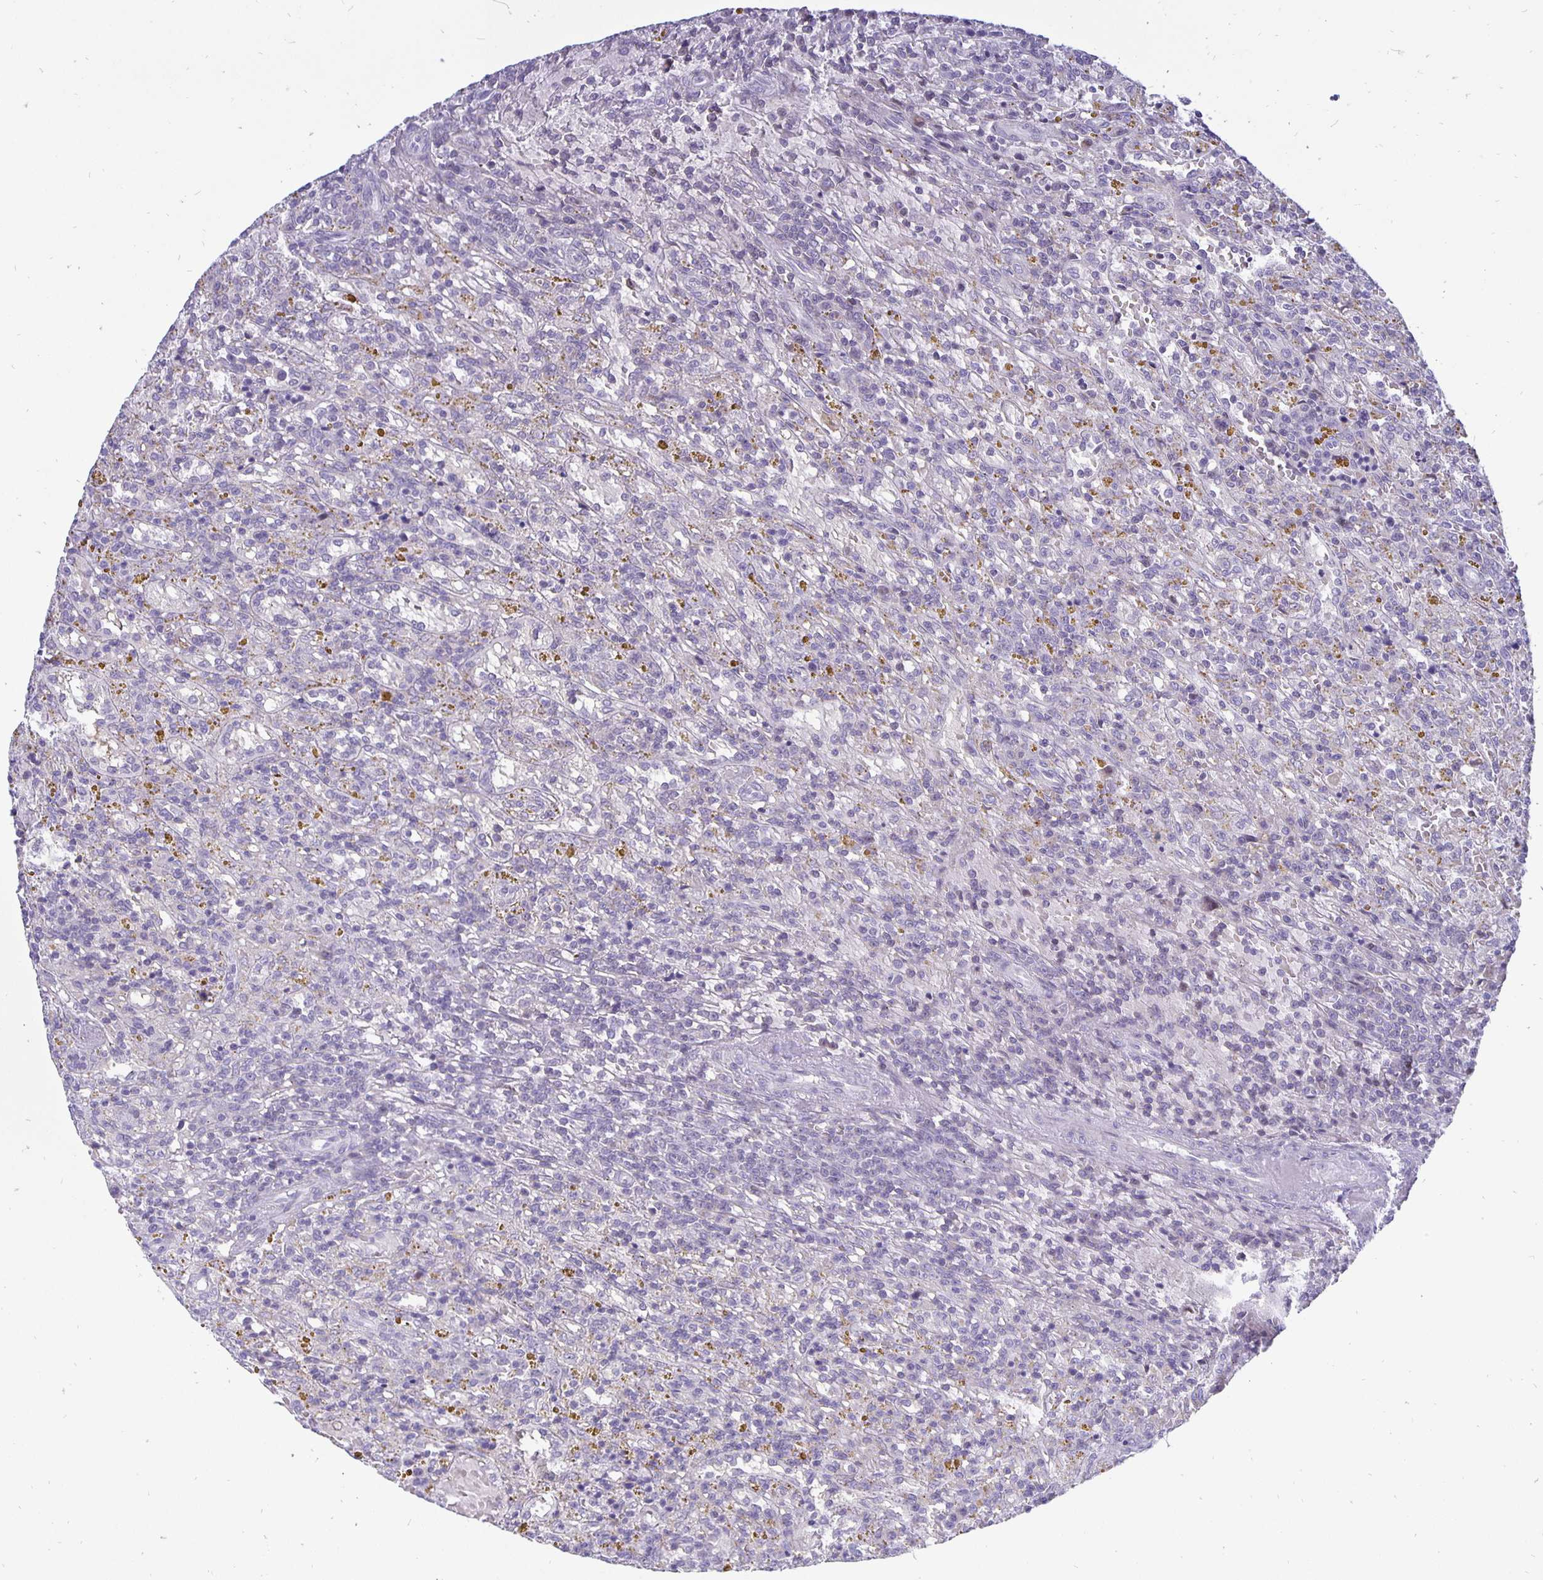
{"staining": {"intensity": "negative", "quantity": "none", "location": "none"}, "tissue": "lymphoma", "cell_type": "Tumor cells", "image_type": "cancer", "snomed": [{"axis": "morphology", "description": "Malignant lymphoma, non-Hodgkin's type, Low grade"}, {"axis": "topography", "description": "Spleen"}], "caption": "Low-grade malignant lymphoma, non-Hodgkin's type was stained to show a protein in brown. There is no significant staining in tumor cells.", "gene": "ERBB2", "patient": {"sex": "female", "age": 65}}